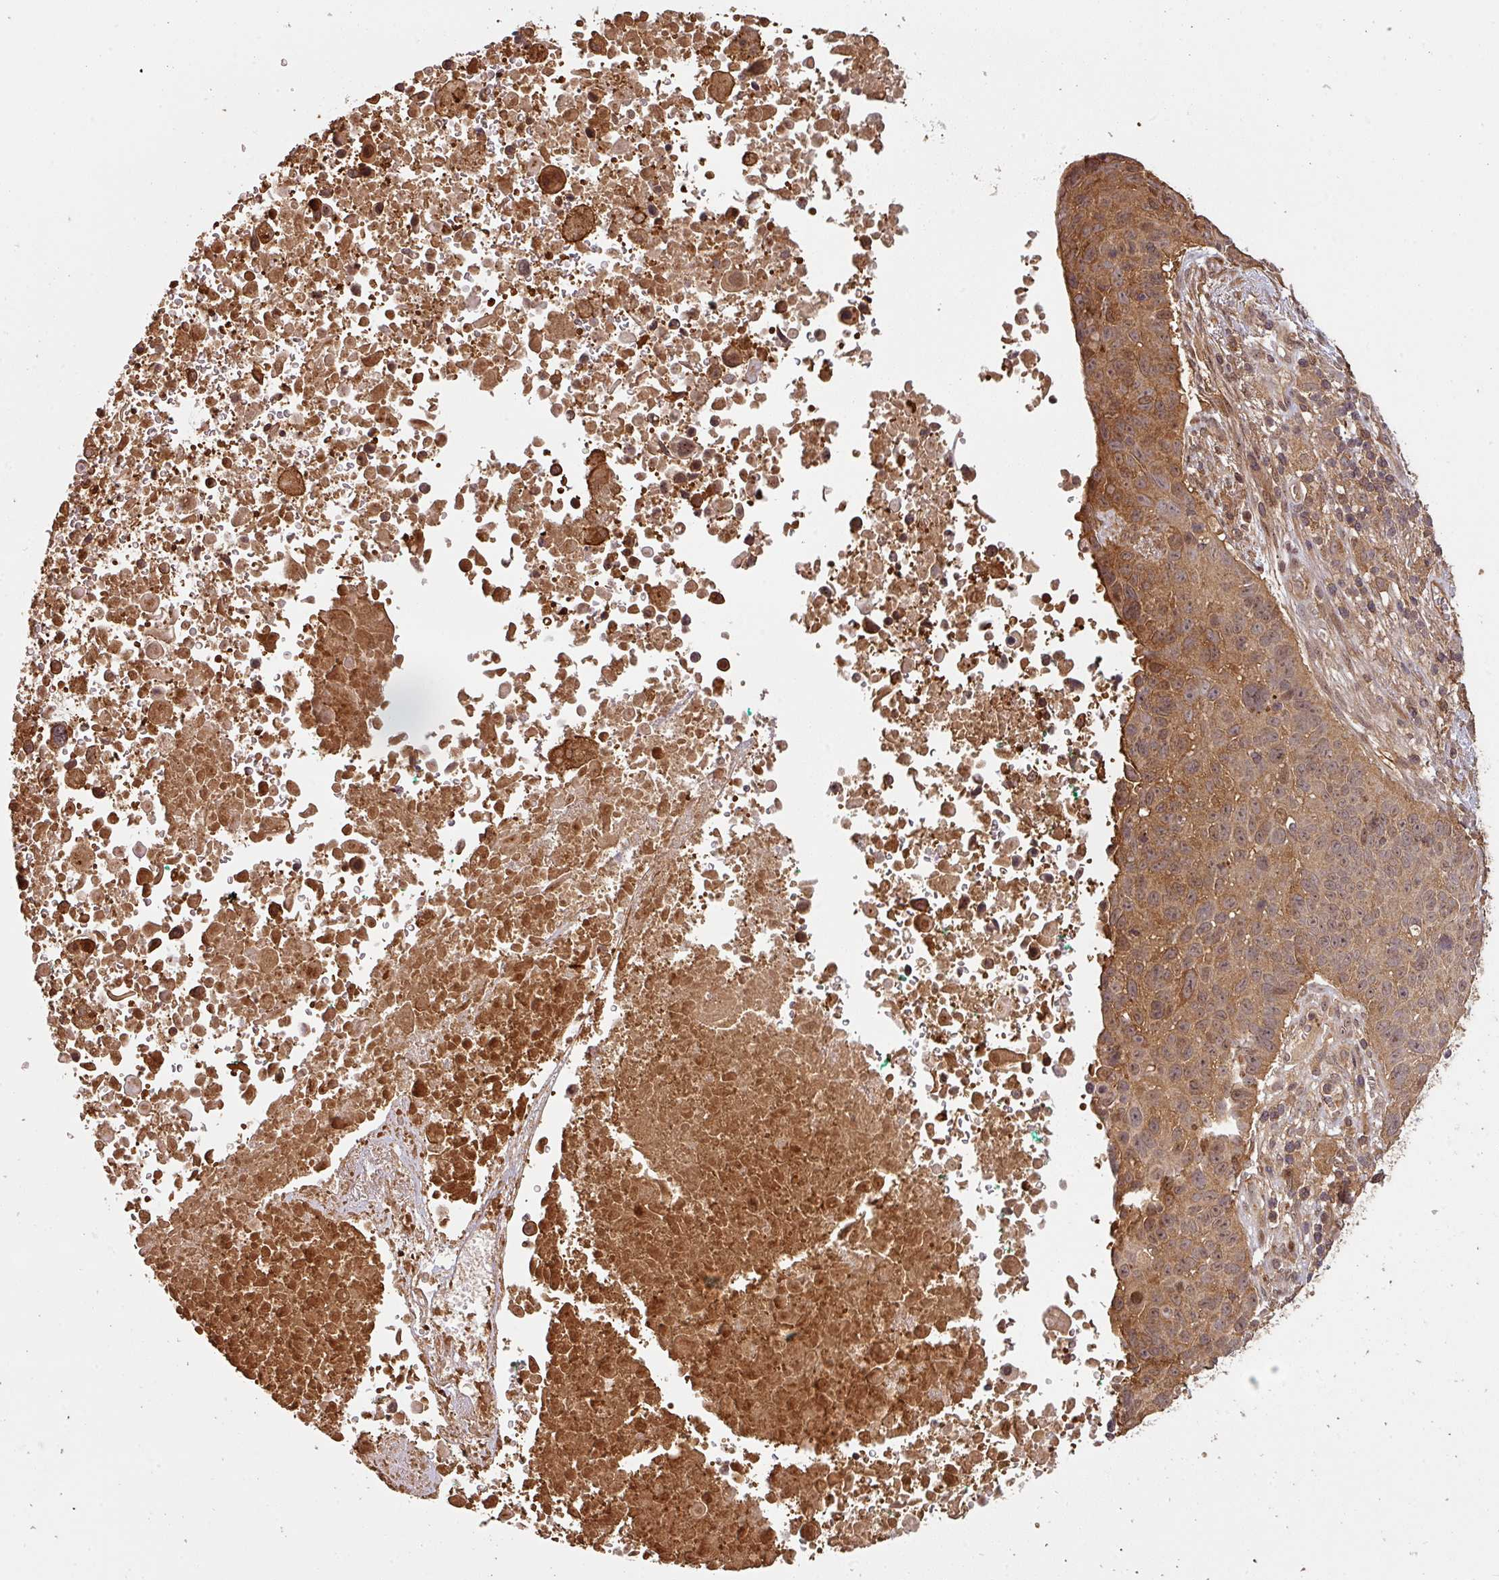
{"staining": {"intensity": "moderate", "quantity": ">75%", "location": "cytoplasmic/membranous,nuclear"}, "tissue": "lung cancer", "cell_type": "Tumor cells", "image_type": "cancer", "snomed": [{"axis": "morphology", "description": "Squamous cell carcinoma, NOS"}, {"axis": "topography", "description": "Lung"}], "caption": "Immunohistochemistry (IHC) (DAB (3,3'-diaminobenzidine)) staining of lung cancer (squamous cell carcinoma) demonstrates moderate cytoplasmic/membranous and nuclear protein staining in approximately >75% of tumor cells.", "gene": "ZNF322", "patient": {"sex": "male", "age": 66}}